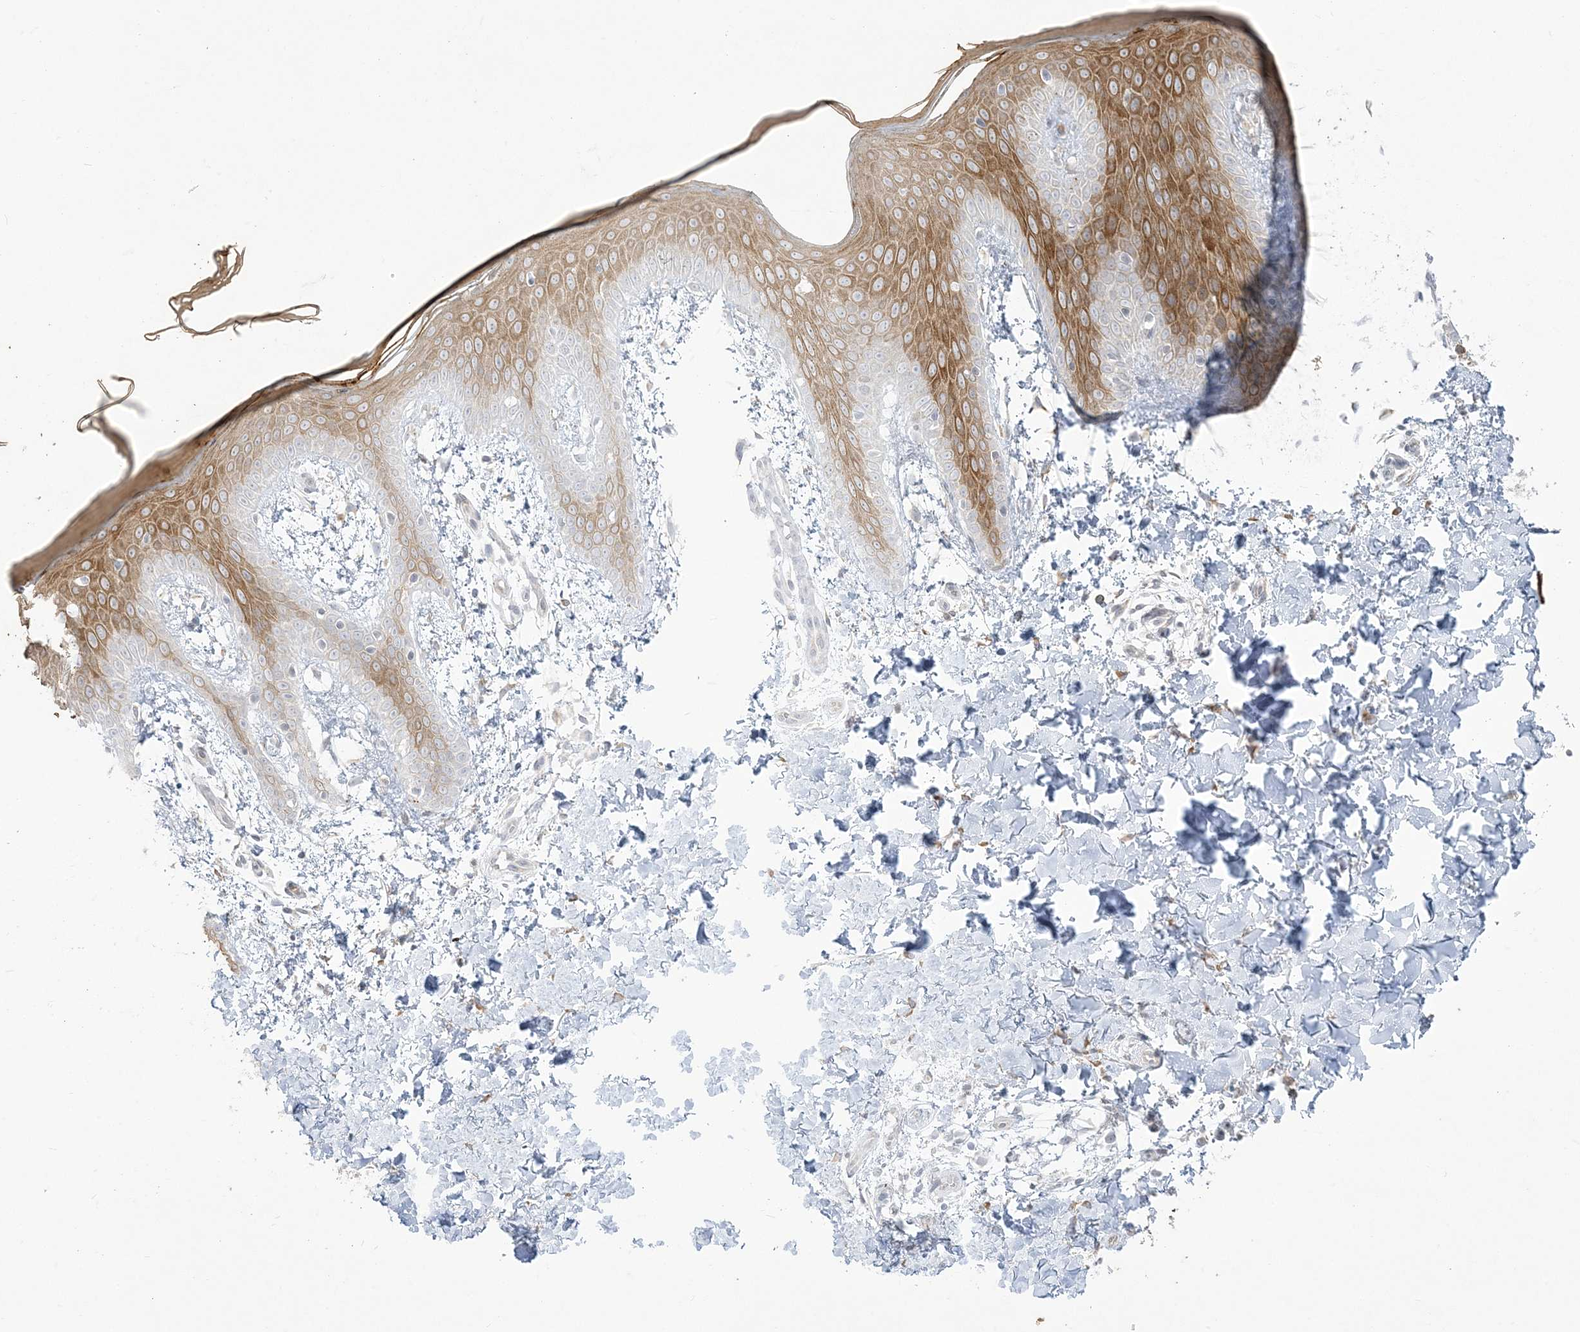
{"staining": {"intensity": "weak", "quantity": "25%-75%", "location": "cytoplasmic/membranous"}, "tissue": "skin", "cell_type": "Fibroblasts", "image_type": "normal", "snomed": [{"axis": "morphology", "description": "Normal tissue, NOS"}, {"axis": "topography", "description": "Skin"}], "caption": "This micrograph shows benign skin stained with immunohistochemistry to label a protein in brown. The cytoplasmic/membranous of fibroblasts show weak positivity for the protein. Nuclei are counter-stained blue.", "gene": "ZC3H6", "patient": {"sex": "male", "age": 36}}